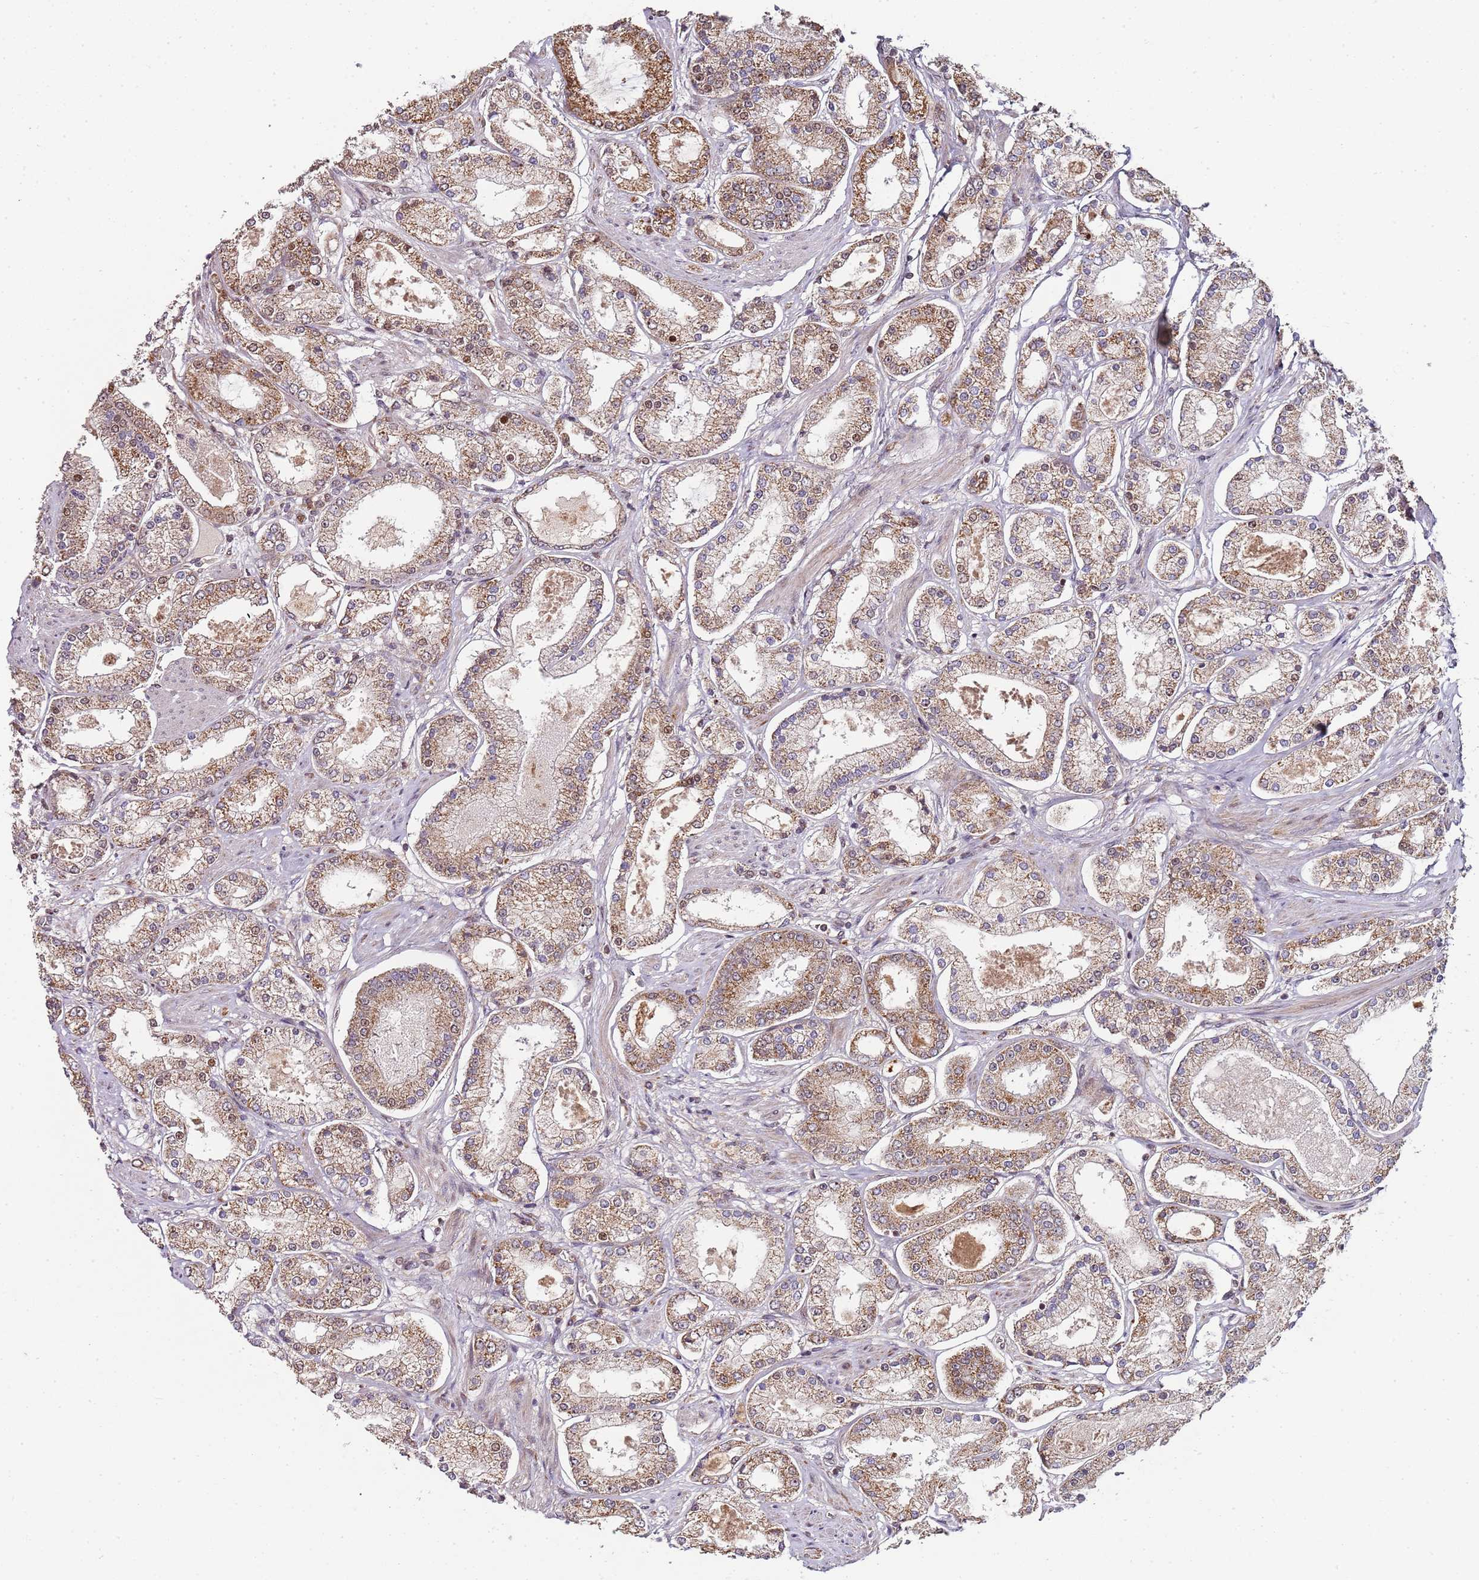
{"staining": {"intensity": "moderate", "quantity": ">75%", "location": "cytoplasmic/membranous"}, "tissue": "prostate cancer", "cell_type": "Tumor cells", "image_type": "cancer", "snomed": [{"axis": "morphology", "description": "Adenocarcinoma, High grade"}, {"axis": "topography", "description": "Prostate"}], "caption": "Prostate cancer (adenocarcinoma (high-grade)) stained with a brown dye displays moderate cytoplasmic/membranous positive expression in about >75% of tumor cells.", "gene": "EDC3", "patient": {"sex": "male", "age": 69}}